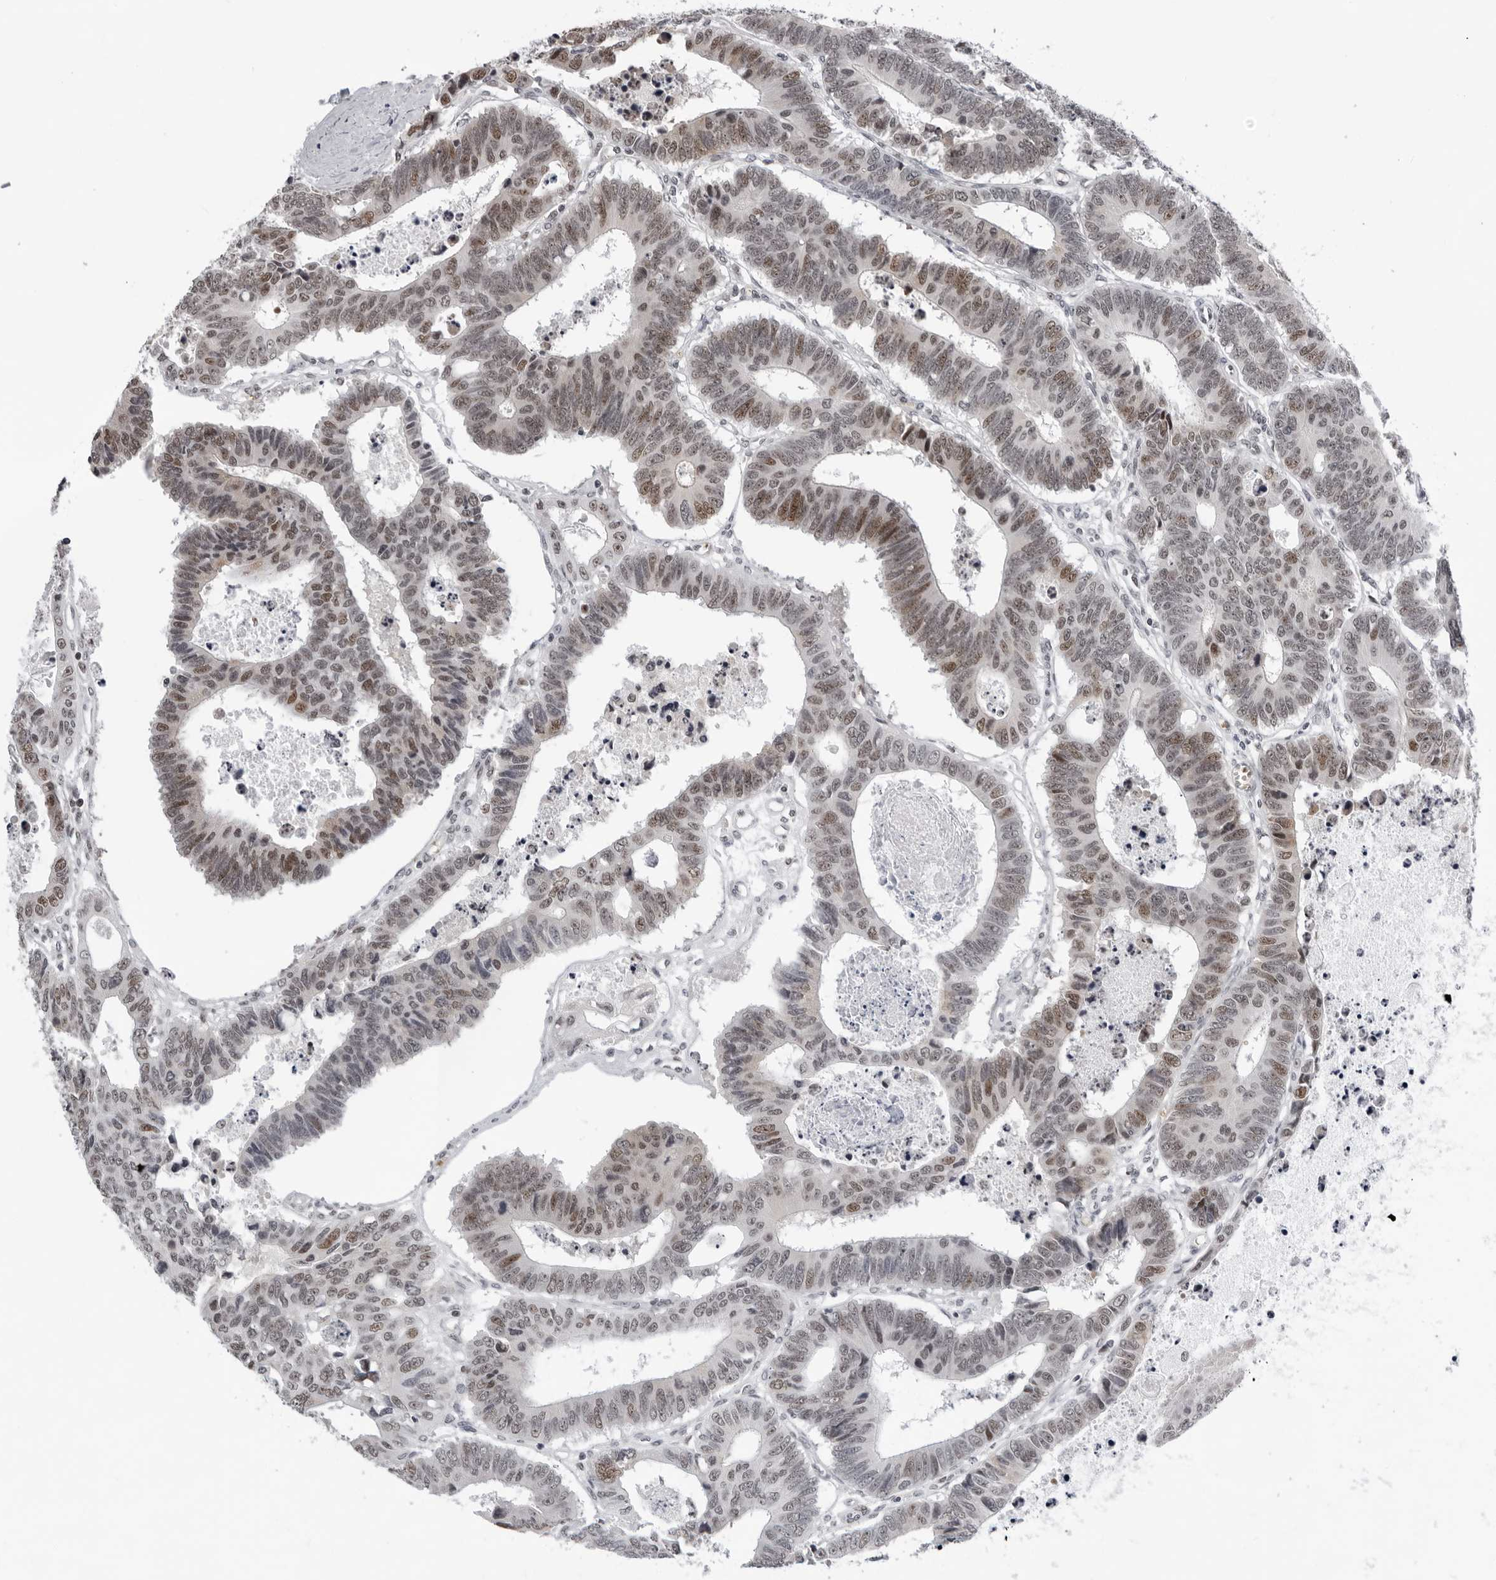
{"staining": {"intensity": "moderate", "quantity": ">75%", "location": "nuclear"}, "tissue": "colorectal cancer", "cell_type": "Tumor cells", "image_type": "cancer", "snomed": [{"axis": "morphology", "description": "Adenocarcinoma, NOS"}, {"axis": "topography", "description": "Rectum"}], "caption": "The image displays staining of colorectal cancer, revealing moderate nuclear protein expression (brown color) within tumor cells.", "gene": "USP1", "patient": {"sex": "male", "age": 84}}